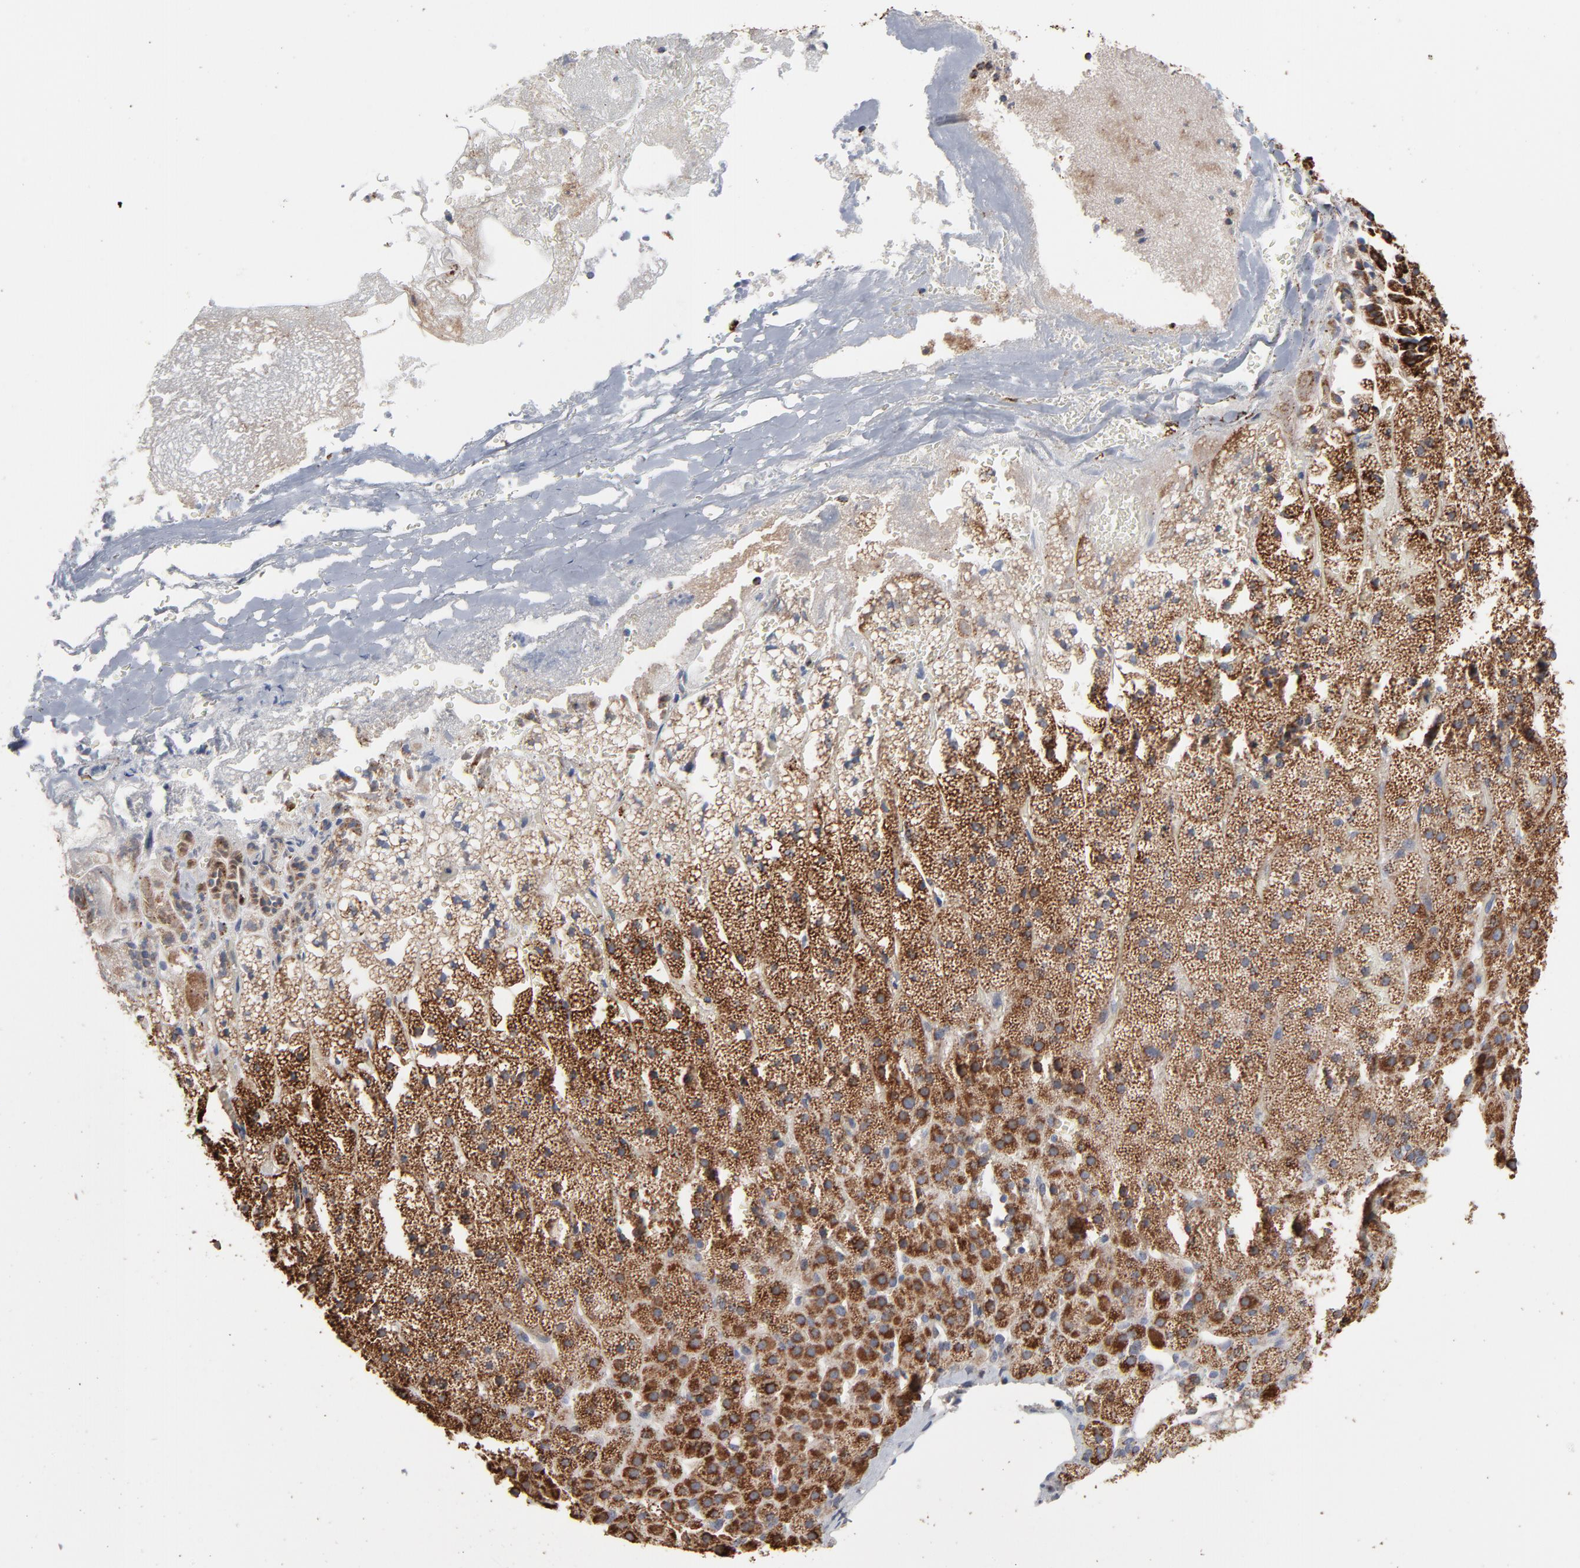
{"staining": {"intensity": "strong", "quantity": ">75%", "location": "cytoplasmic/membranous"}, "tissue": "adrenal gland", "cell_type": "Glandular cells", "image_type": "normal", "snomed": [{"axis": "morphology", "description": "Normal tissue, NOS"}, {"axis": "topography", "description": "Adrenal gland"}], "caption": "Normal adrenal gland was stained to show a protein in brown. There is high levels of strong cytoplasmic/membranous positivity in about >75% of glandular cells. The staining is performed using DAB (3,3'-diaminobenzidine) brown chromogen to label protein expression. The nuclei are counter-stained blue using hematoxylin.", "gene": "UQCRC1", "patient": {"sex": "male", "age": 35}}